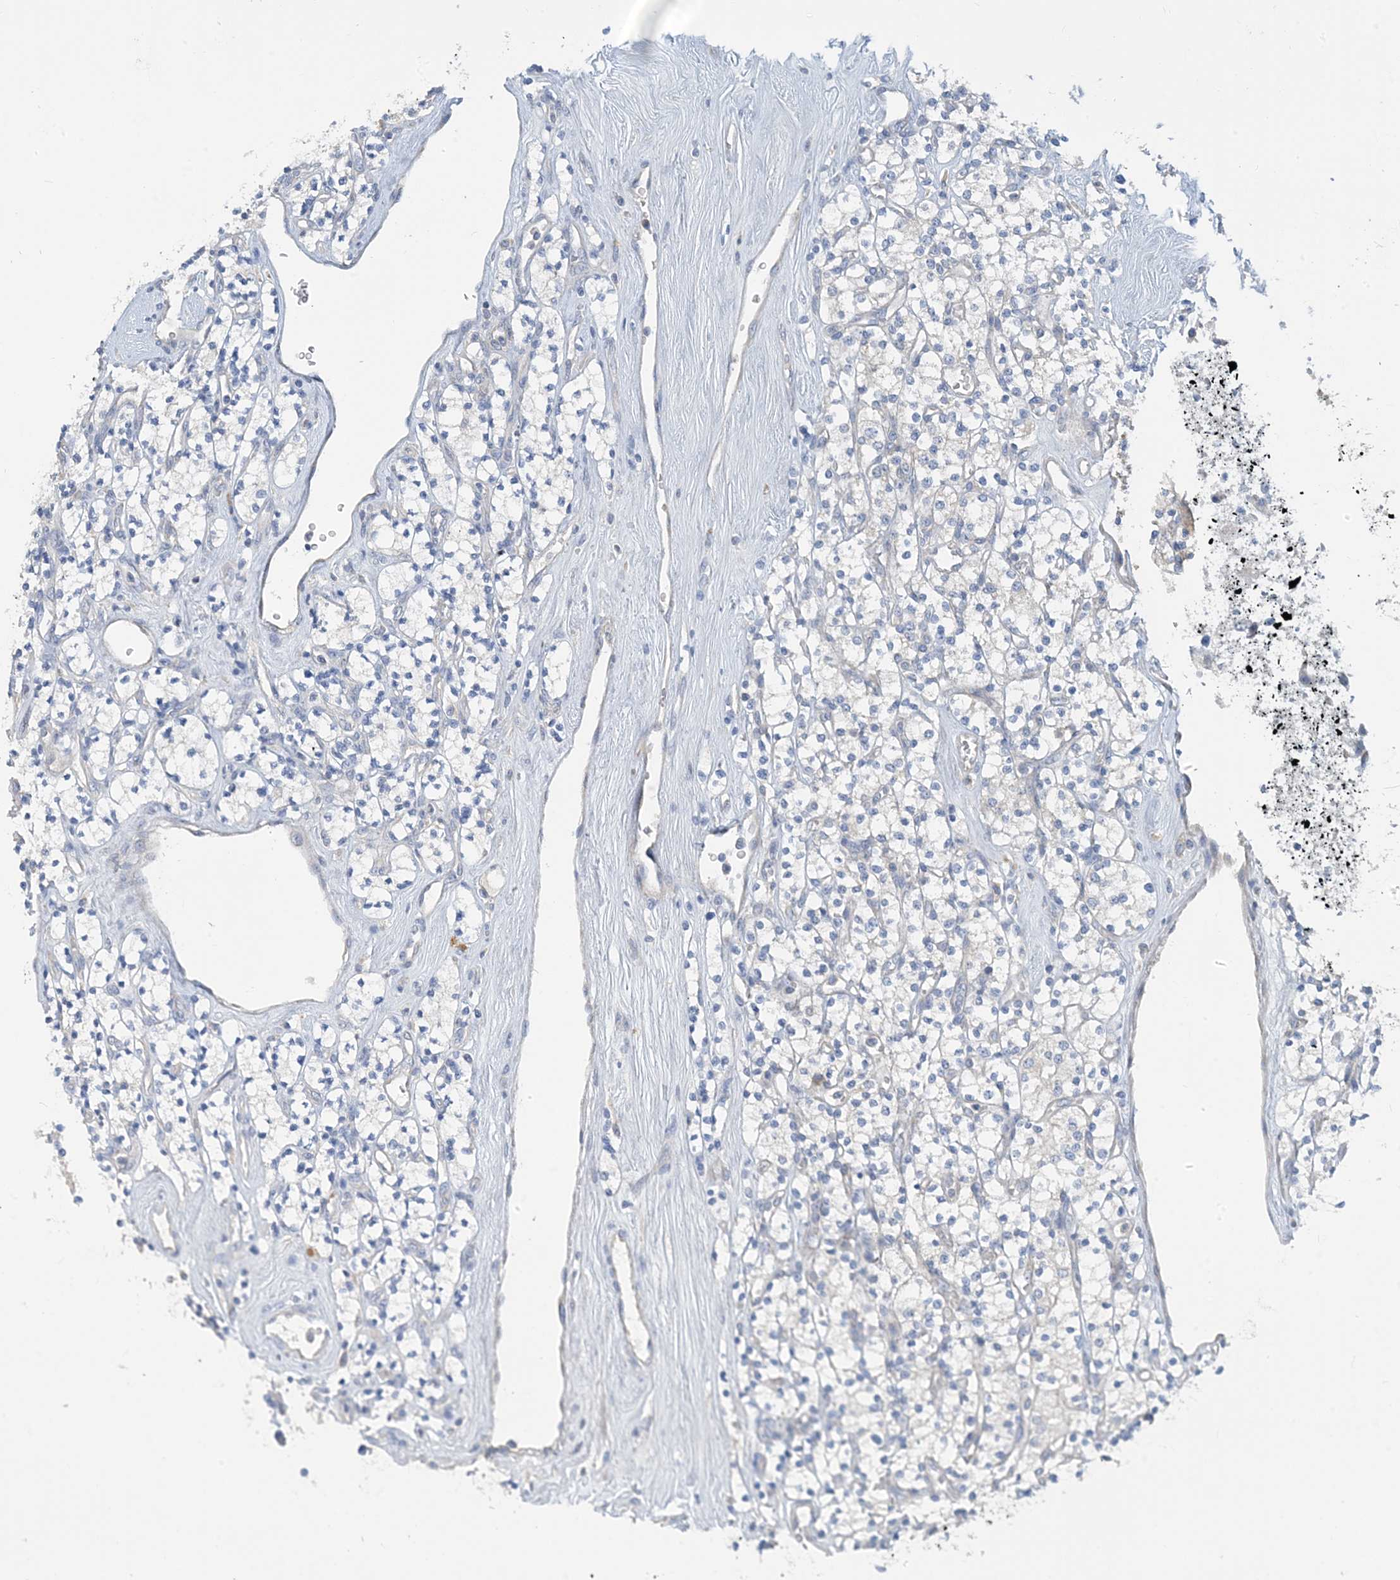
{"staining": {"intensity": "negative", "quantity": "none", "location": "none"}, "tissue": "renal cancer", "cell_type": "Tumor cells", "image_type": "cancer", "snomed": [{"axis": "morphology", "description": "Adenocarcinoma, NOS"}, {"axis": "topography", "description": "Kidney"}], "caption": "Tumor cells show no significant protein expression in renal cancer.", "gene": "ZCCHC18", "patient": {"sex": "male", "age": 77}}